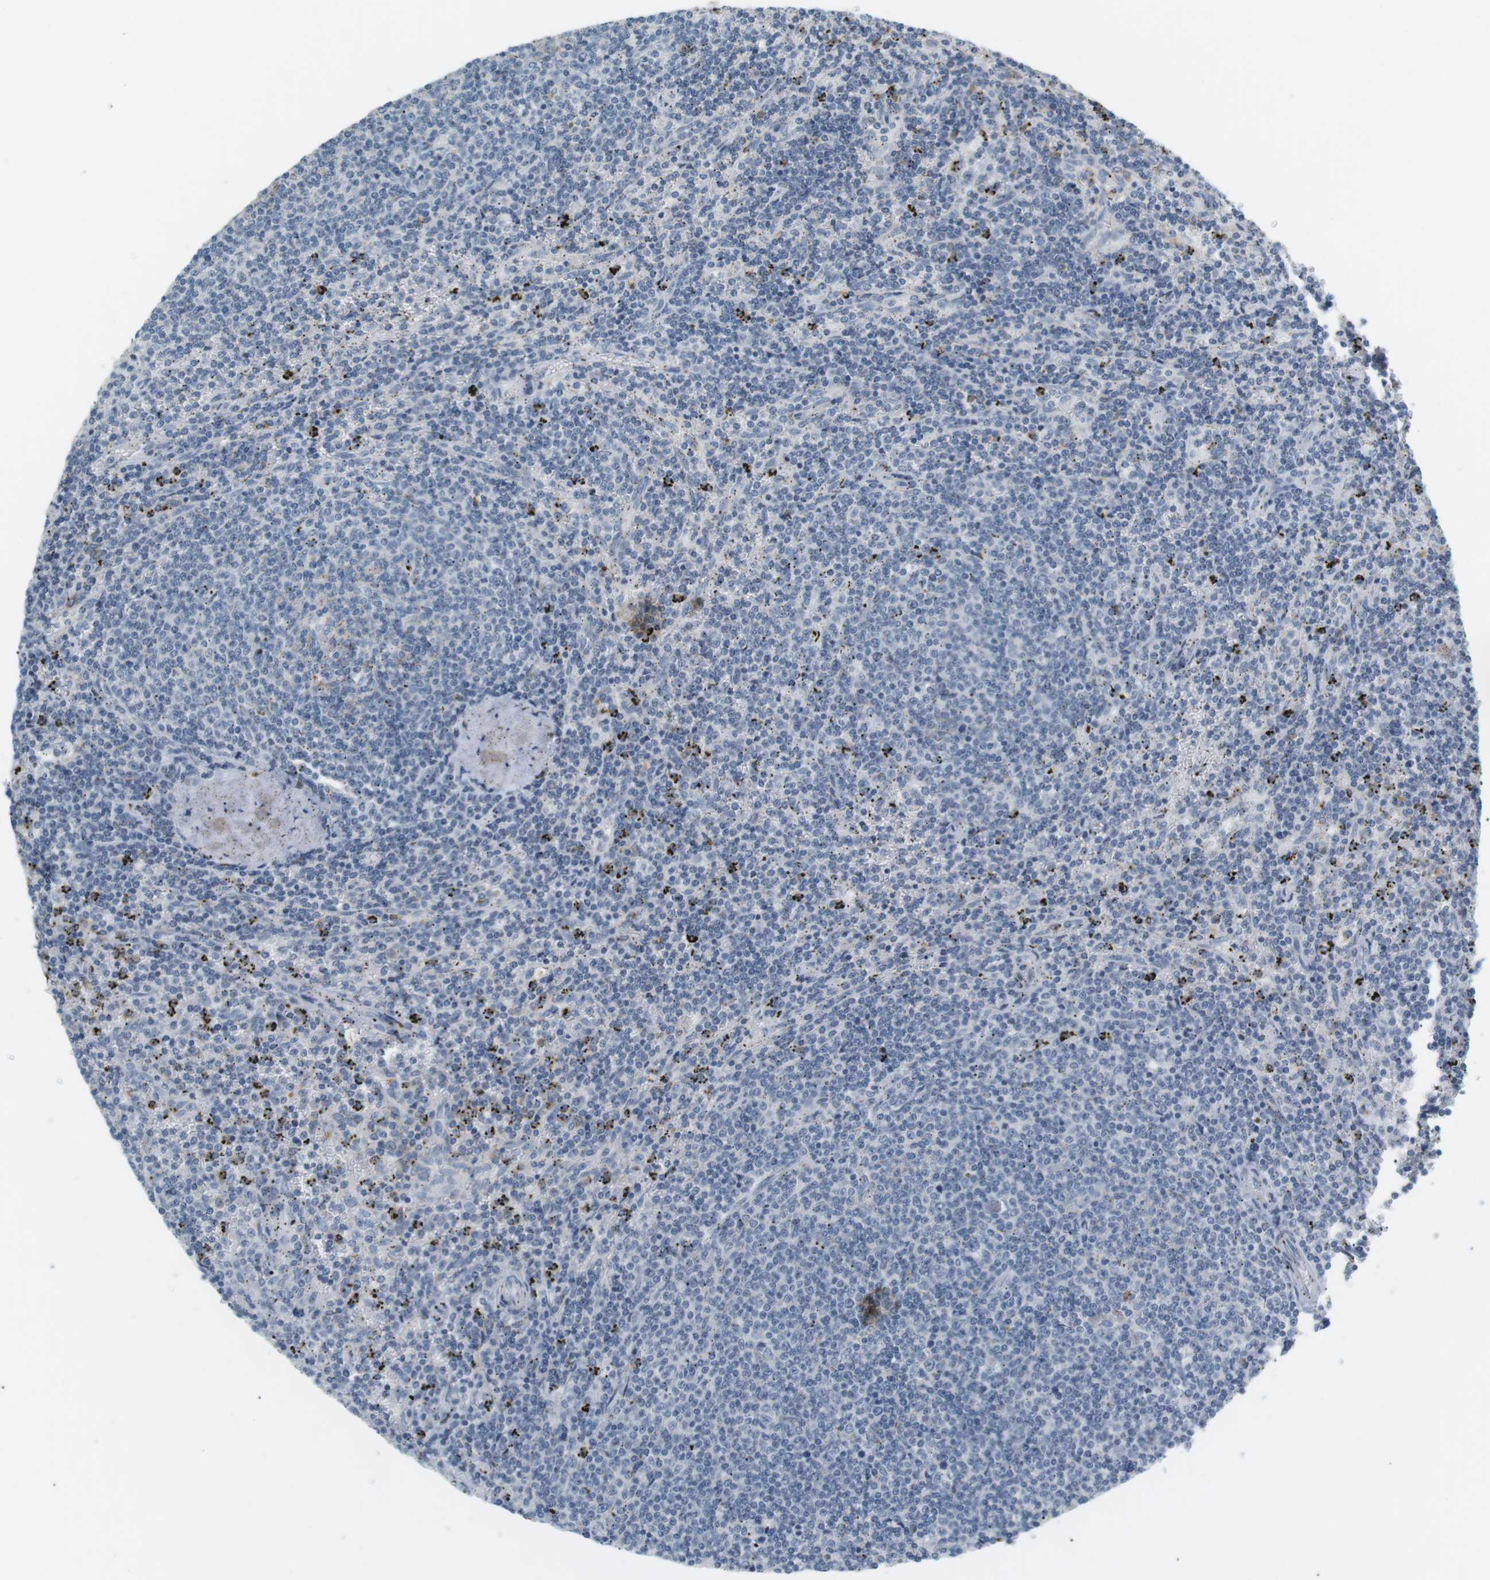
{"staining": {"intensity": "negative", "quantity": "none", "location": "none"}, "tissue": "lymphoma", "cell_type": "Tumor cells", "image_type": "cancer", "snomed": [{"axis": "morphology", "description": "Malignant lymphoma, non-Hodgkin's type, Low grade"}, {"axis": "topography", "description": "Spleen"}], "caption": "Immunohistochemistry (IHC) of malignant lymphoma, non-Hodgkin's type (low-grade) demonstrates no expression in tumor cells. Nuclei are stained in blue.", "gene": "CD300E", "patient": {"sex": "female", "age": 50}}